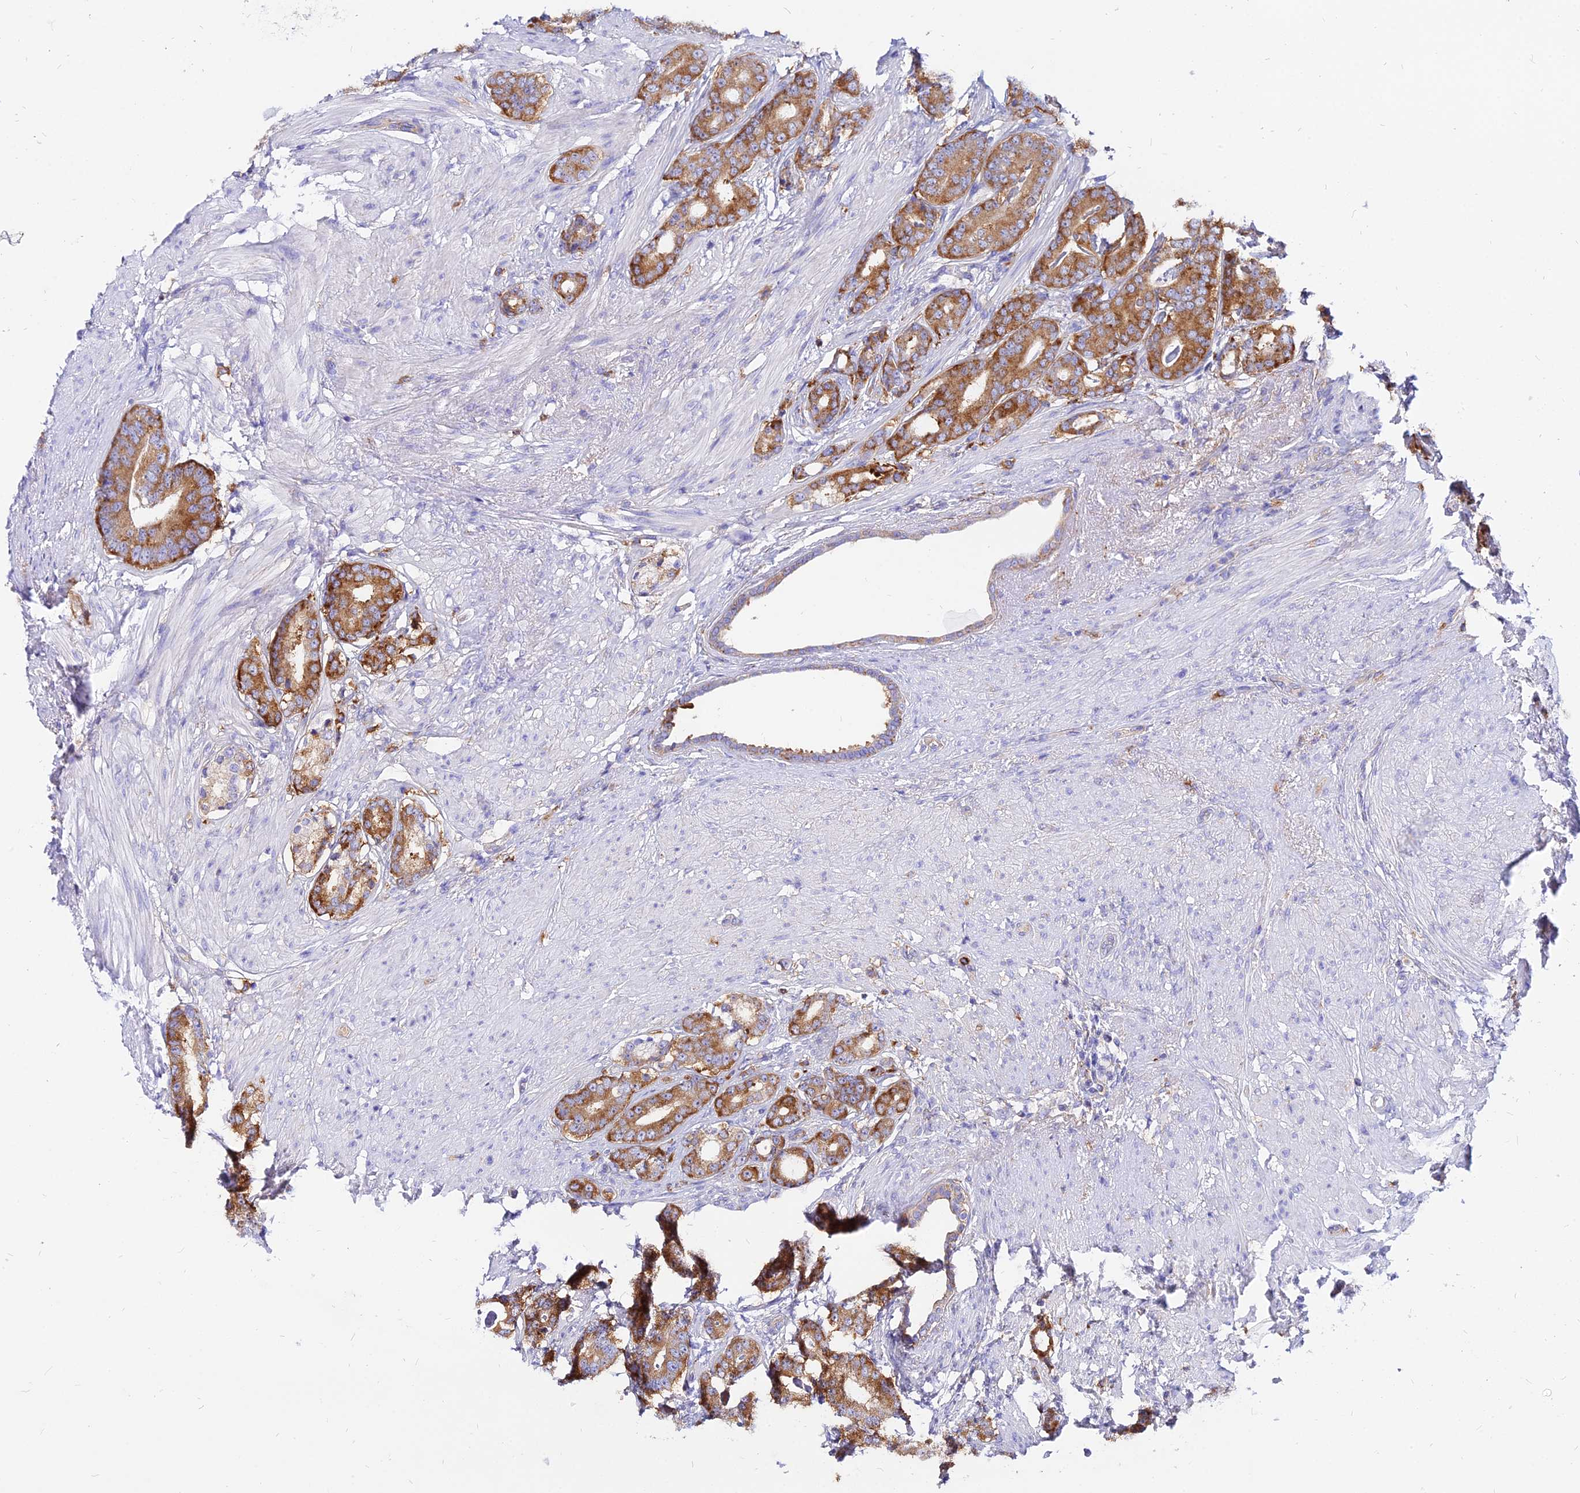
{"staining": {"intensity": "strong", "quantity": ">75%", "location": "cytoplasmic/membranous"}, "tissue": "prostate cancer", "cell_type": "Tumor cells", "image_type": "cancer", "snomed": [{"axis": "morphology", "description": "Adenocarcinoma, Low grade"}, {"axis": "topography", "description": "Prostate"}], "caption": "This is an image of IHC staining of adenocarcinoma (low-grade) (prostate), which shows strong staining in the cytoplasmic/membranous of tumor cells.", "gene": "AGTRAP", "patient": {"sex": "male", "age": 71}}